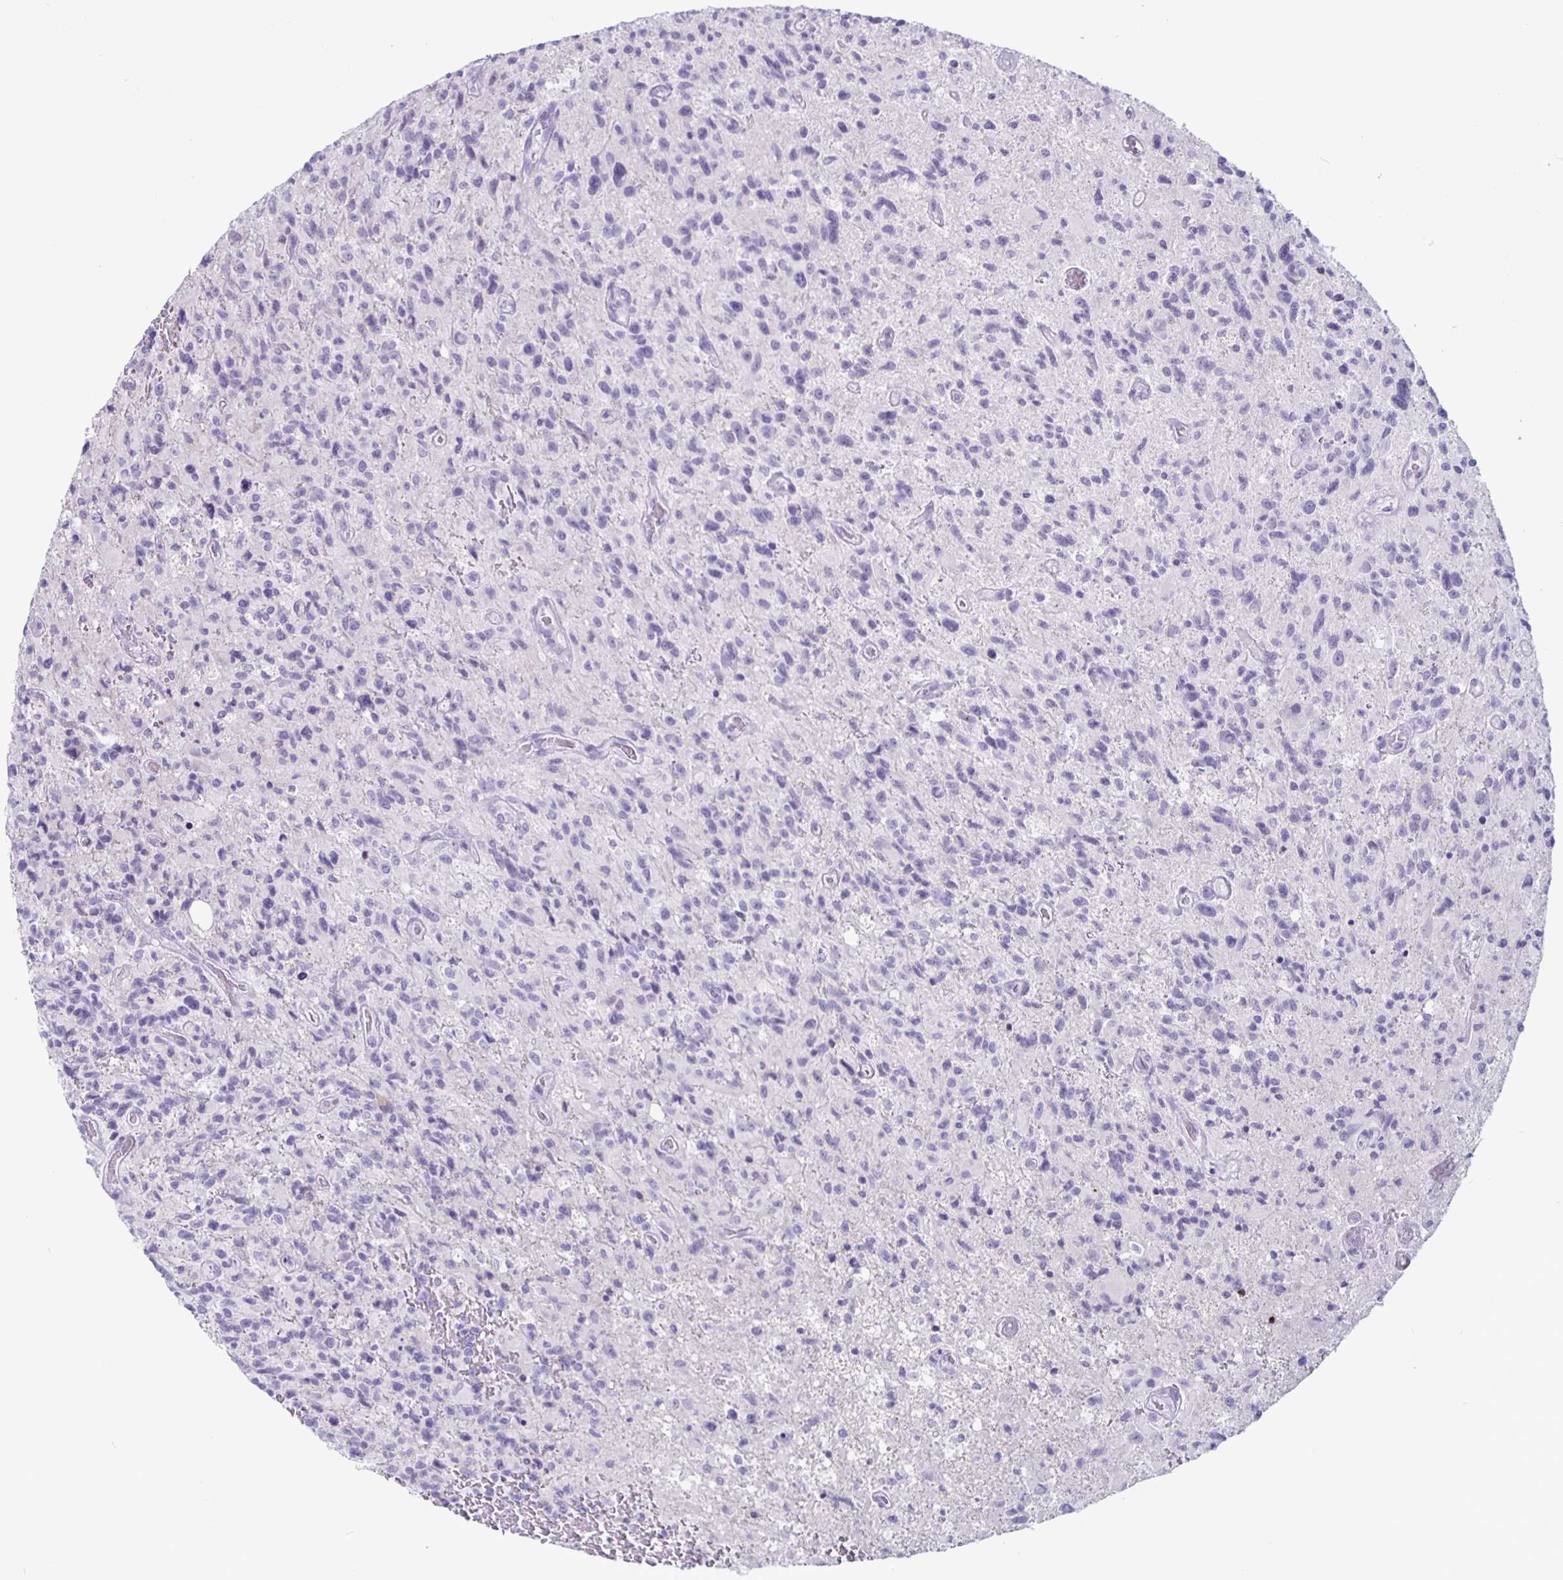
{"staining": {"intensity": "negative", "quantity": "none", "location": "none"}, "tissue": "glioma", "cell_type": "Tumor cells", "image_type": "cancer", "snomed": [{"axis": "morphology", "description": "Glioma, malignant, High grade"}, {"axis": "topography", "description": "Brain"}], "caption": "Human malignant glioma (high-grade) stained for a protein using IHC shows no expression in tumor cells.", "gene": "GZMK", "patient": {"sex": "male", "age": 63}}